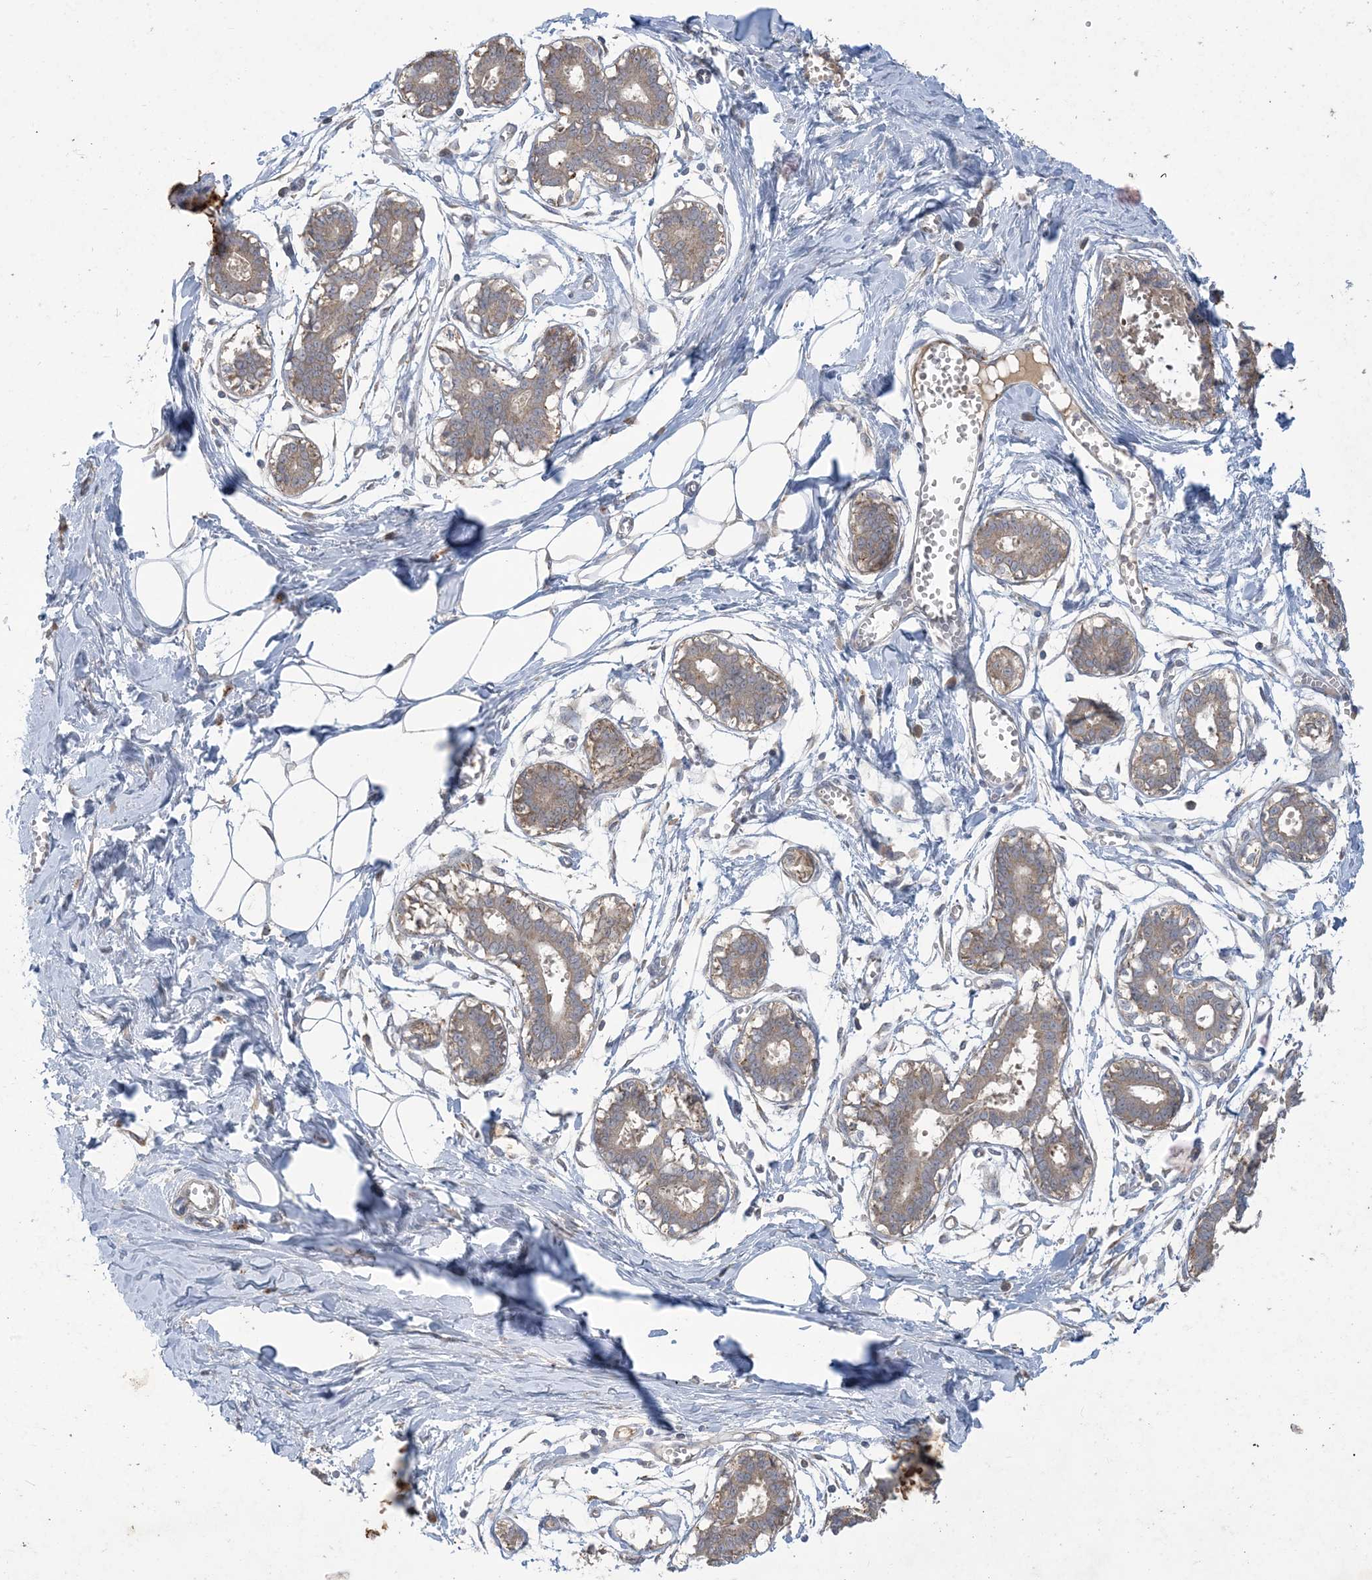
{"staining": {"intensity": "negative", "quantity": "none", "location": "none"}, "tissue": "breast", "cell_type": "Adipocytes", "image_type": "normal", "snomed": [{"axis": "morphology", "description": "Normal tissue, NOS"}, {"axis": "topography", "description": "Breast"}], "caption": "Immunohistochemistry (IHC) micrograph of benign breast: human breast stained with DAB (3,3'-diaminobenzidine) exhibits no significant protein expression in adipocytes. Nuclei are stained in blue.", "gene": "MRPS18A", "patient": {"sex": "female", "age": 27}}